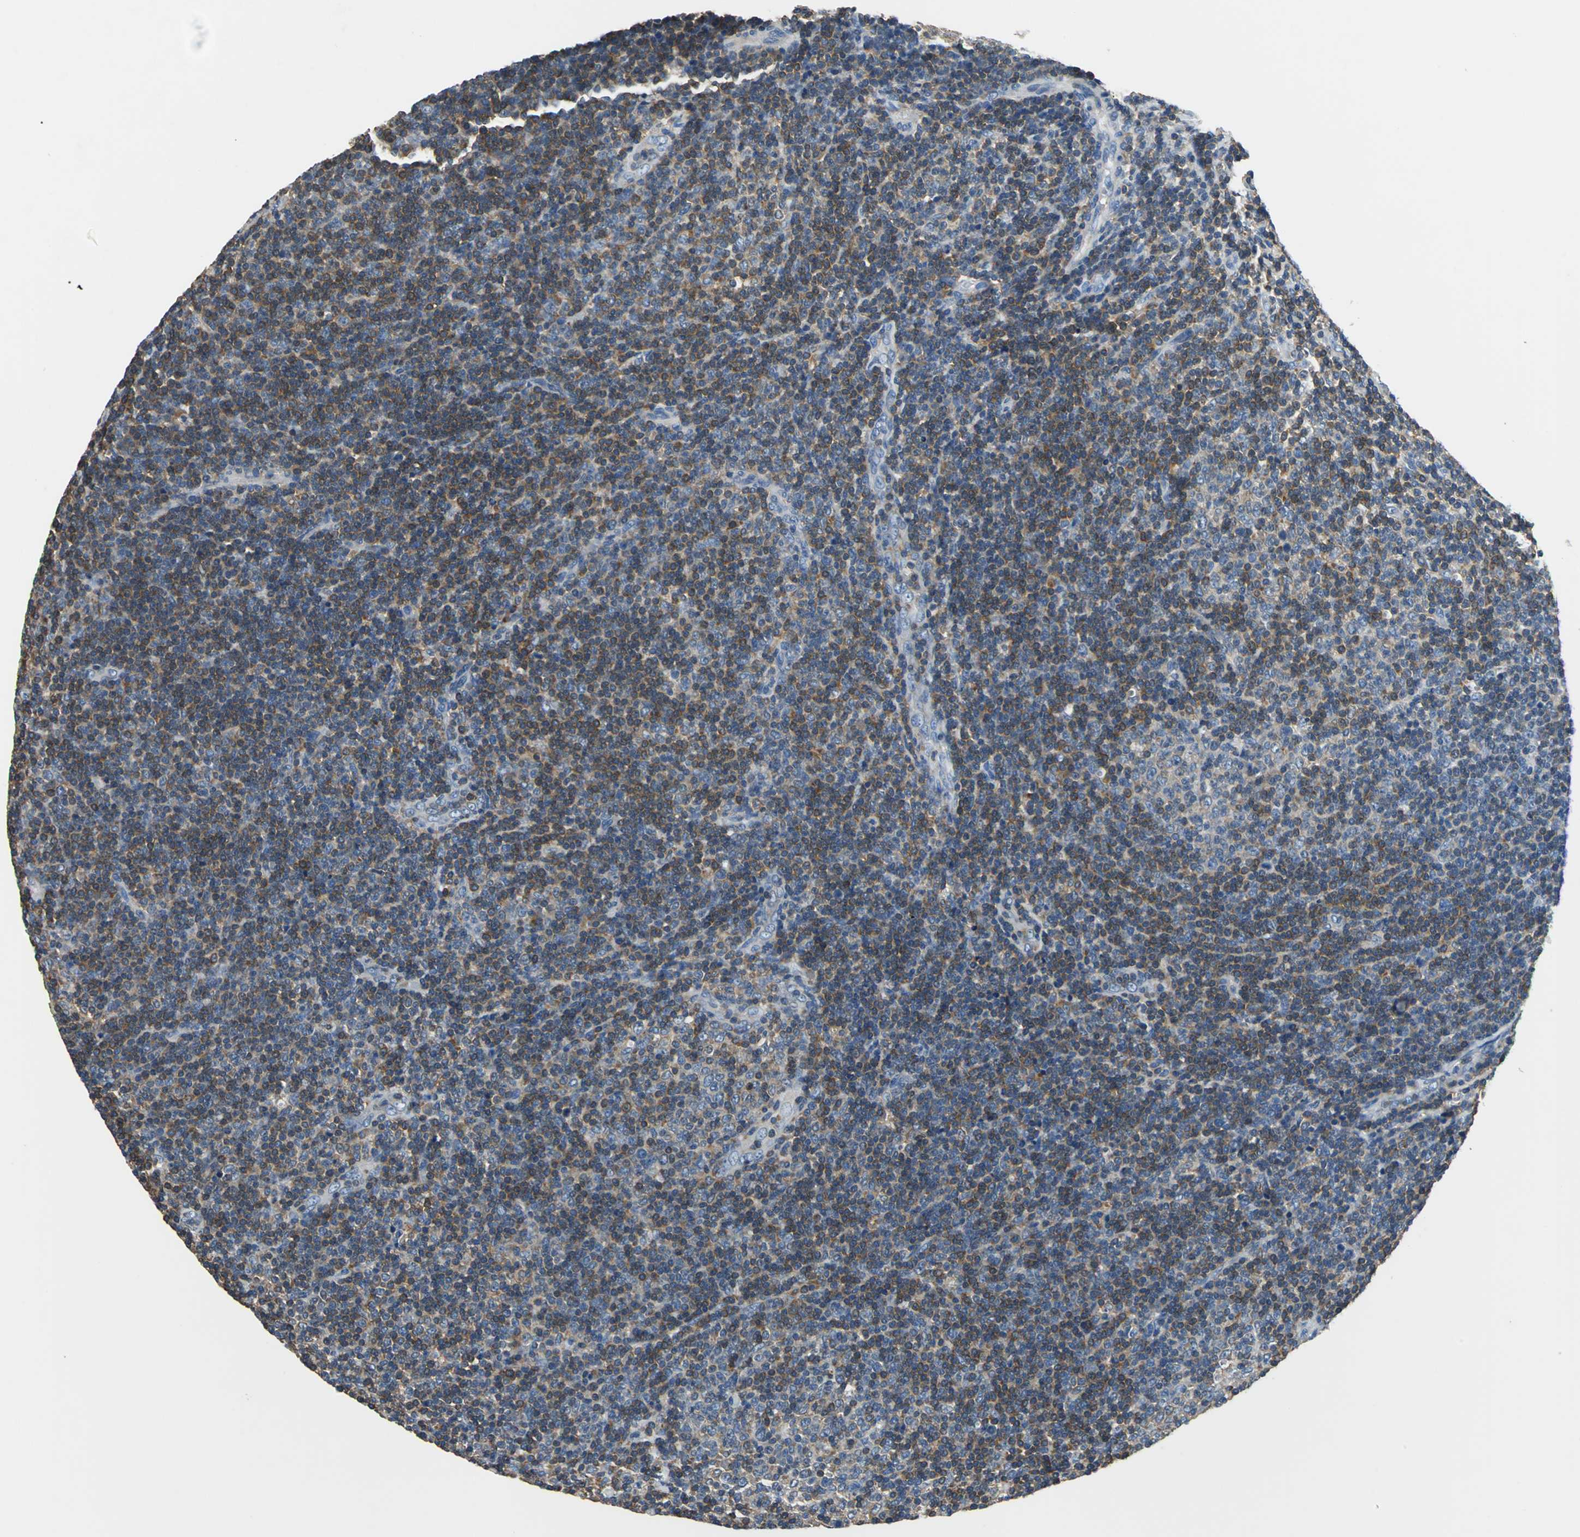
{"staining": {"intensity": "moderate", "quantity": "25%-75%", "location": "cytoplasmic/membranous"}, "tissue": "lymphoma", "cell_type": "Tumor cells", "image_type": "cancer", "snomed": [{"axis": "morphology", "description": "Malignant lymphoma, non-Hodgkin's type, Low grade"}, {"axis": "topography", "description": "Lymph node"}], "caption": "Immunohistochemistry histopathology image of neoplastic tissue: human malignant lymphoma, non-Hodgkin's type (low-grade) stained using immunohistochemistry (IHC) demonstrates medium levels of moderate protein expression localized specifically in the cytoplasmic/membranous of tumor cells, appearing as a cytoplasmic/membranous brown color.", "gene": "PRKCA", "patient": {"sex": "male", "age": 70}}